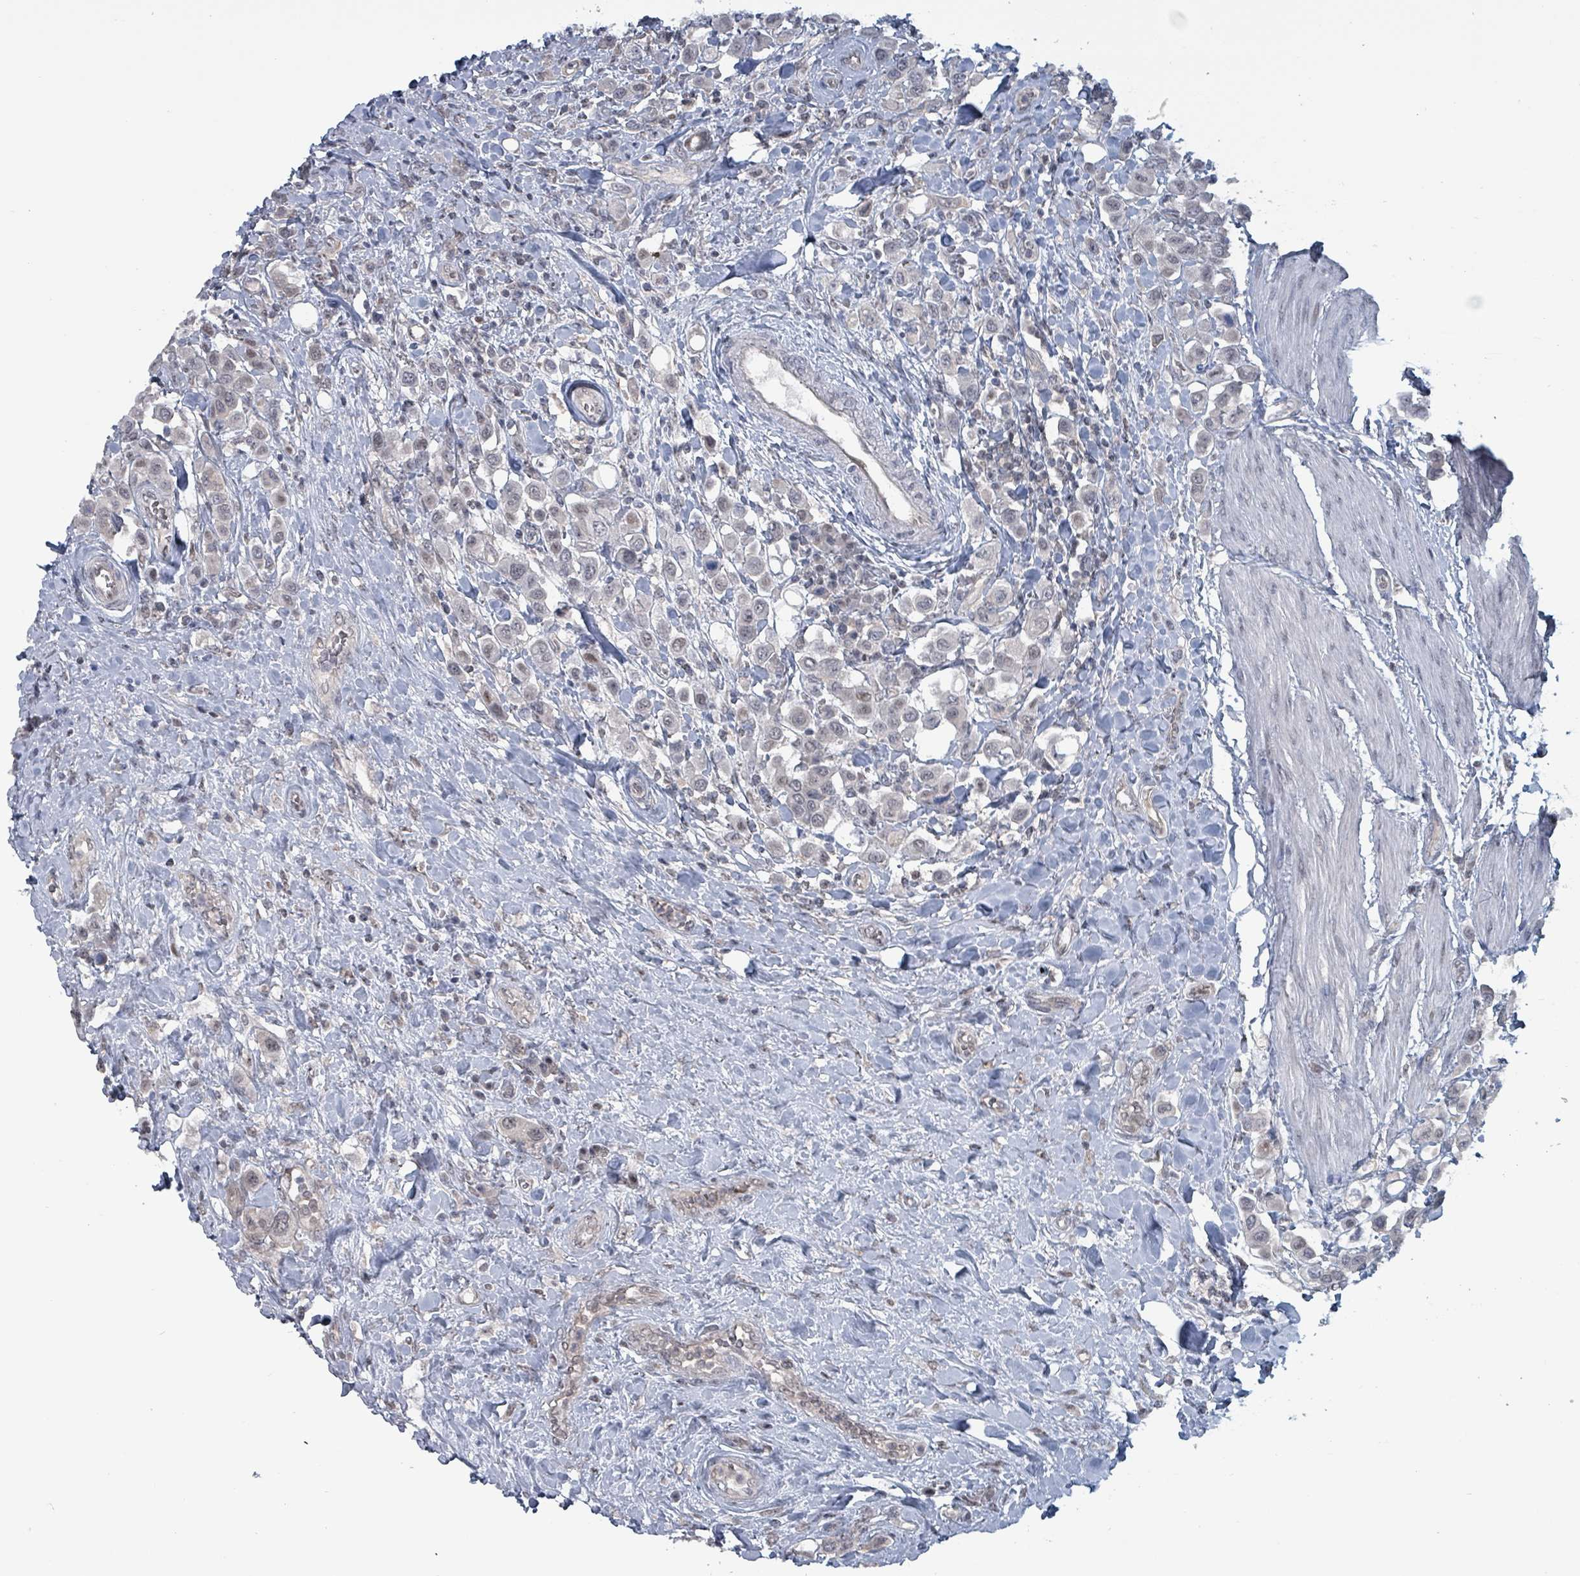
{"staining": {"intensity": "weak", "quantity": "<25%", "location": "nuclear"}, "tissue": "urothelial cancer", "cell_type": "Tumor cells", "image_type": "cancer", "snomed": [{"axis": "morphology", "description": "Urothelial carcinoma, High grade"}, {"axis": "topography", "description": "Urinary bladder"}], "caption": "The photomicrograph demonstrates no significant staining in tumor cells of urothelial cancer.", "gene": "BIVM", "patient": {"sex": "male", "age": 50}}